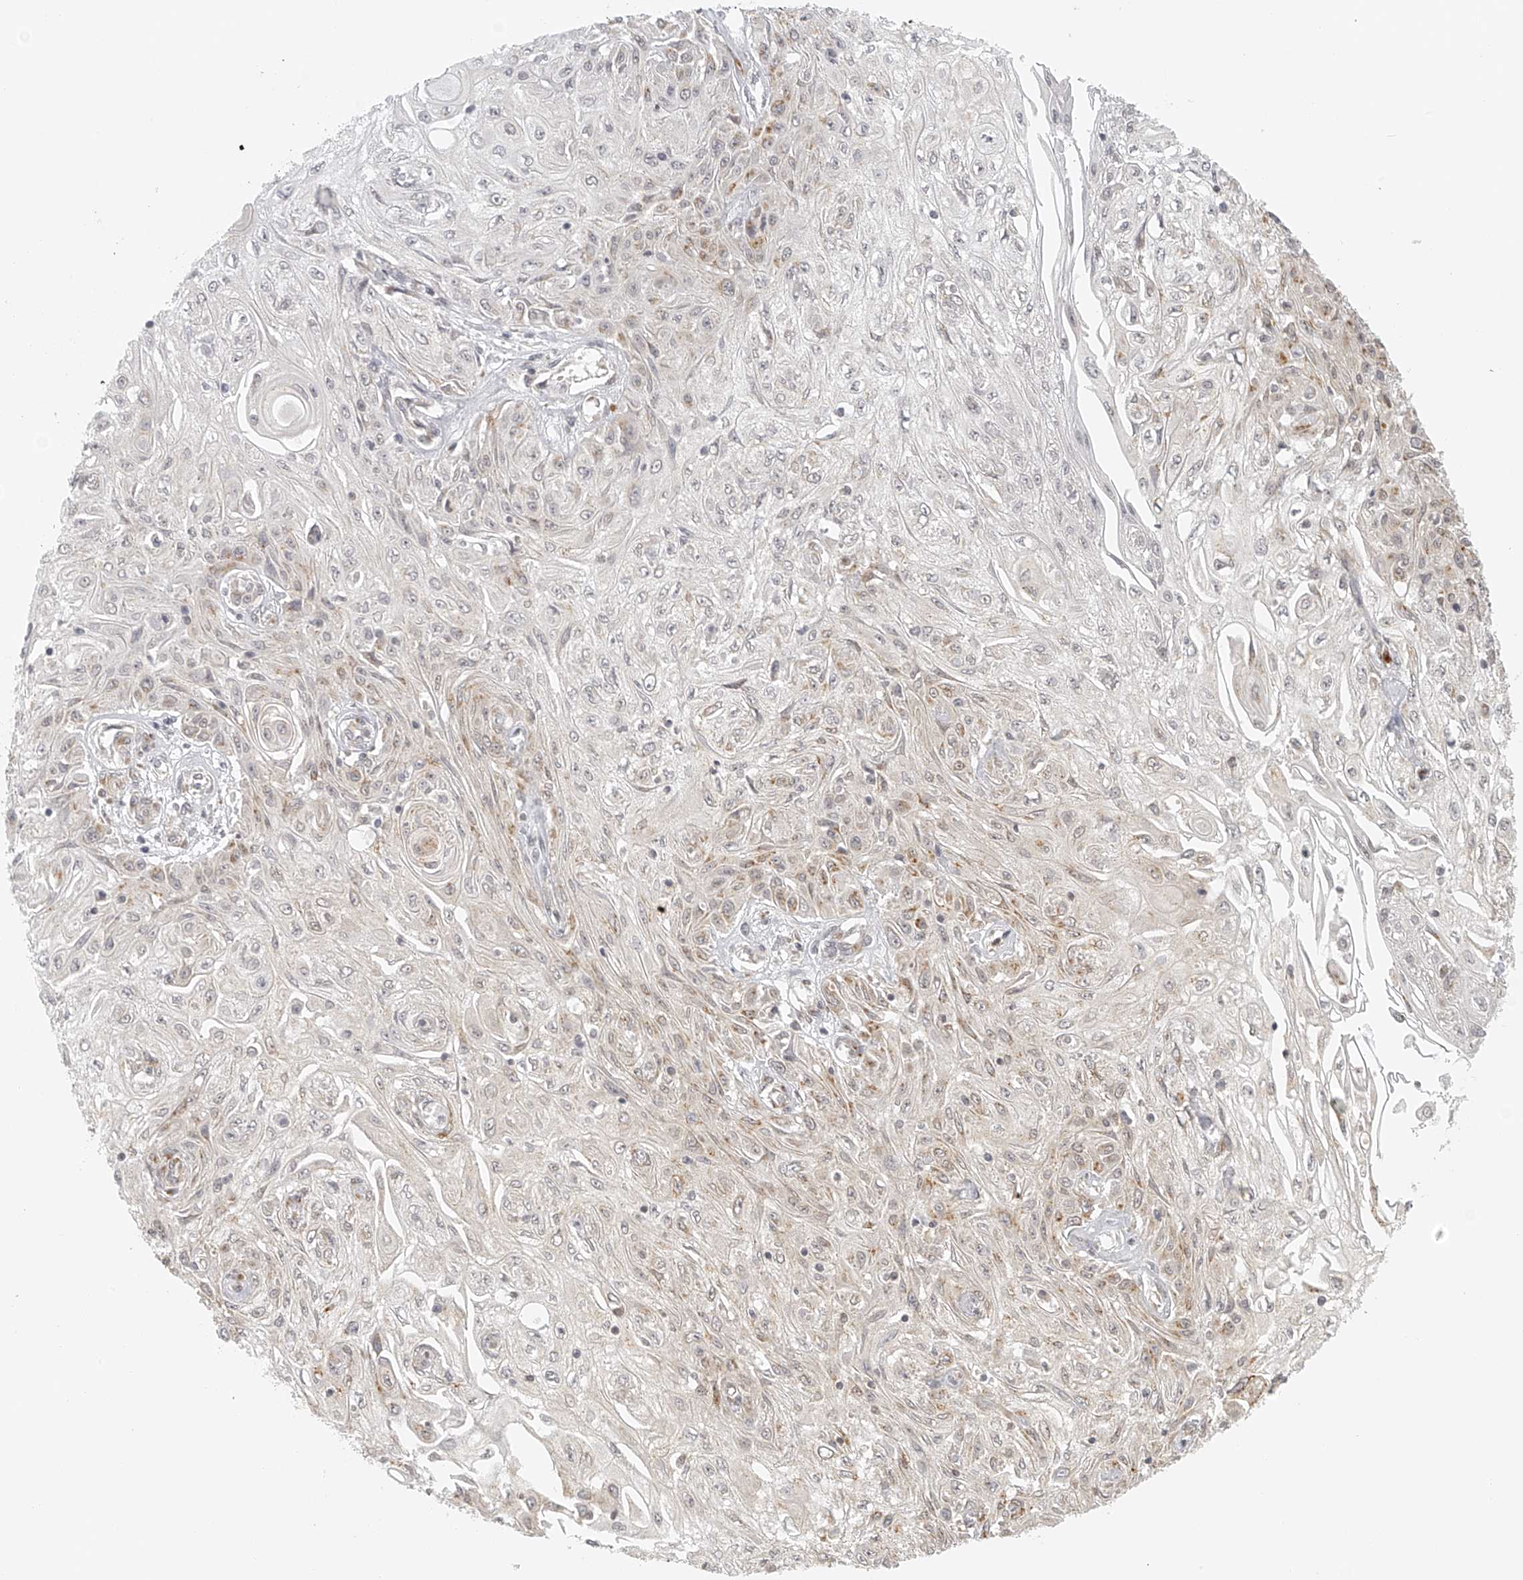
{"staining": {"intensity": "weak", "quantity": "<25%", "location": "cytoplasmic/membranous"}, "tissue": "skin cancer", "cell_type": "Tumor cells", "image_type": "cancer", "snomed": [{"axis": "morphology", "description": "Squamous cell carcinoma, NOS"}, {"axis": "morphology", "description": "Squamous cell carcinoma, metastatic, NOS"}, {"axis": "topography", "description": "Skin"}, {"axis": "topography", "description": "Lymph node"}], "caption": "Protein analysis of metastatic squamous cell carcinoma (skin) demonstrates no significant positivity in tumor cells. (Immunohistochemistry, brightfield microscopy, high magnification).", "gene": "BCL2L11", "patient": {"sex": "male", "age": 75}}